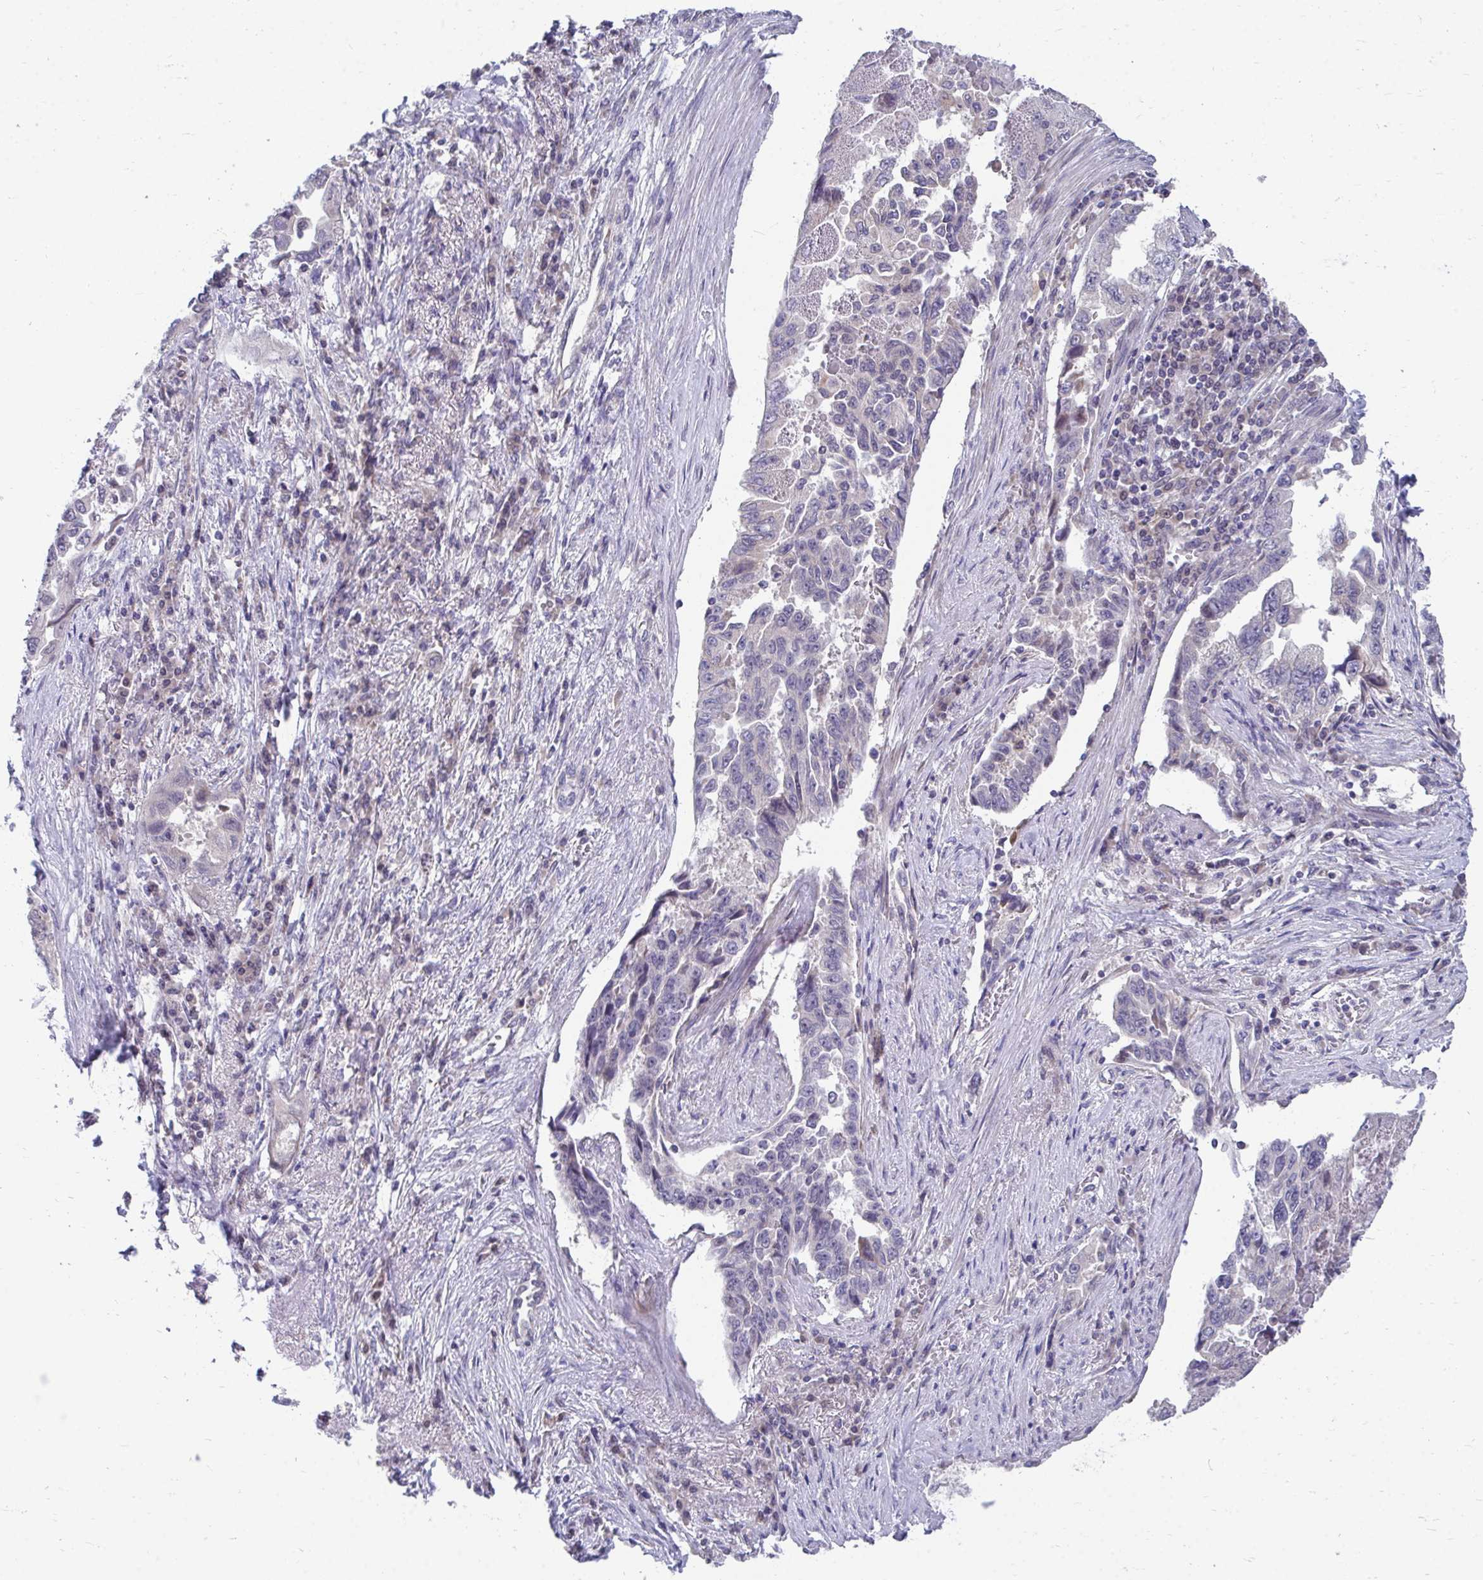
{"staining": {"intensity": "negative", "quantity": "none", "location": "none"}, "tissue": "lung cancer", "cell_type": "Tumor cells", "image_type": "cancer", "snomed": [{"axis": "morphology", "description": "Adenocarcinoma, NOS"}, {"axis": "topography", "description": "Lung"}], "caption": "The image displays no staining of tumor cells in lung cancer. (Brightfield microscopy of DAB IHC at high magnification).", "gene": "MROH8", "patient": {"sex": "female", "age": 51}}